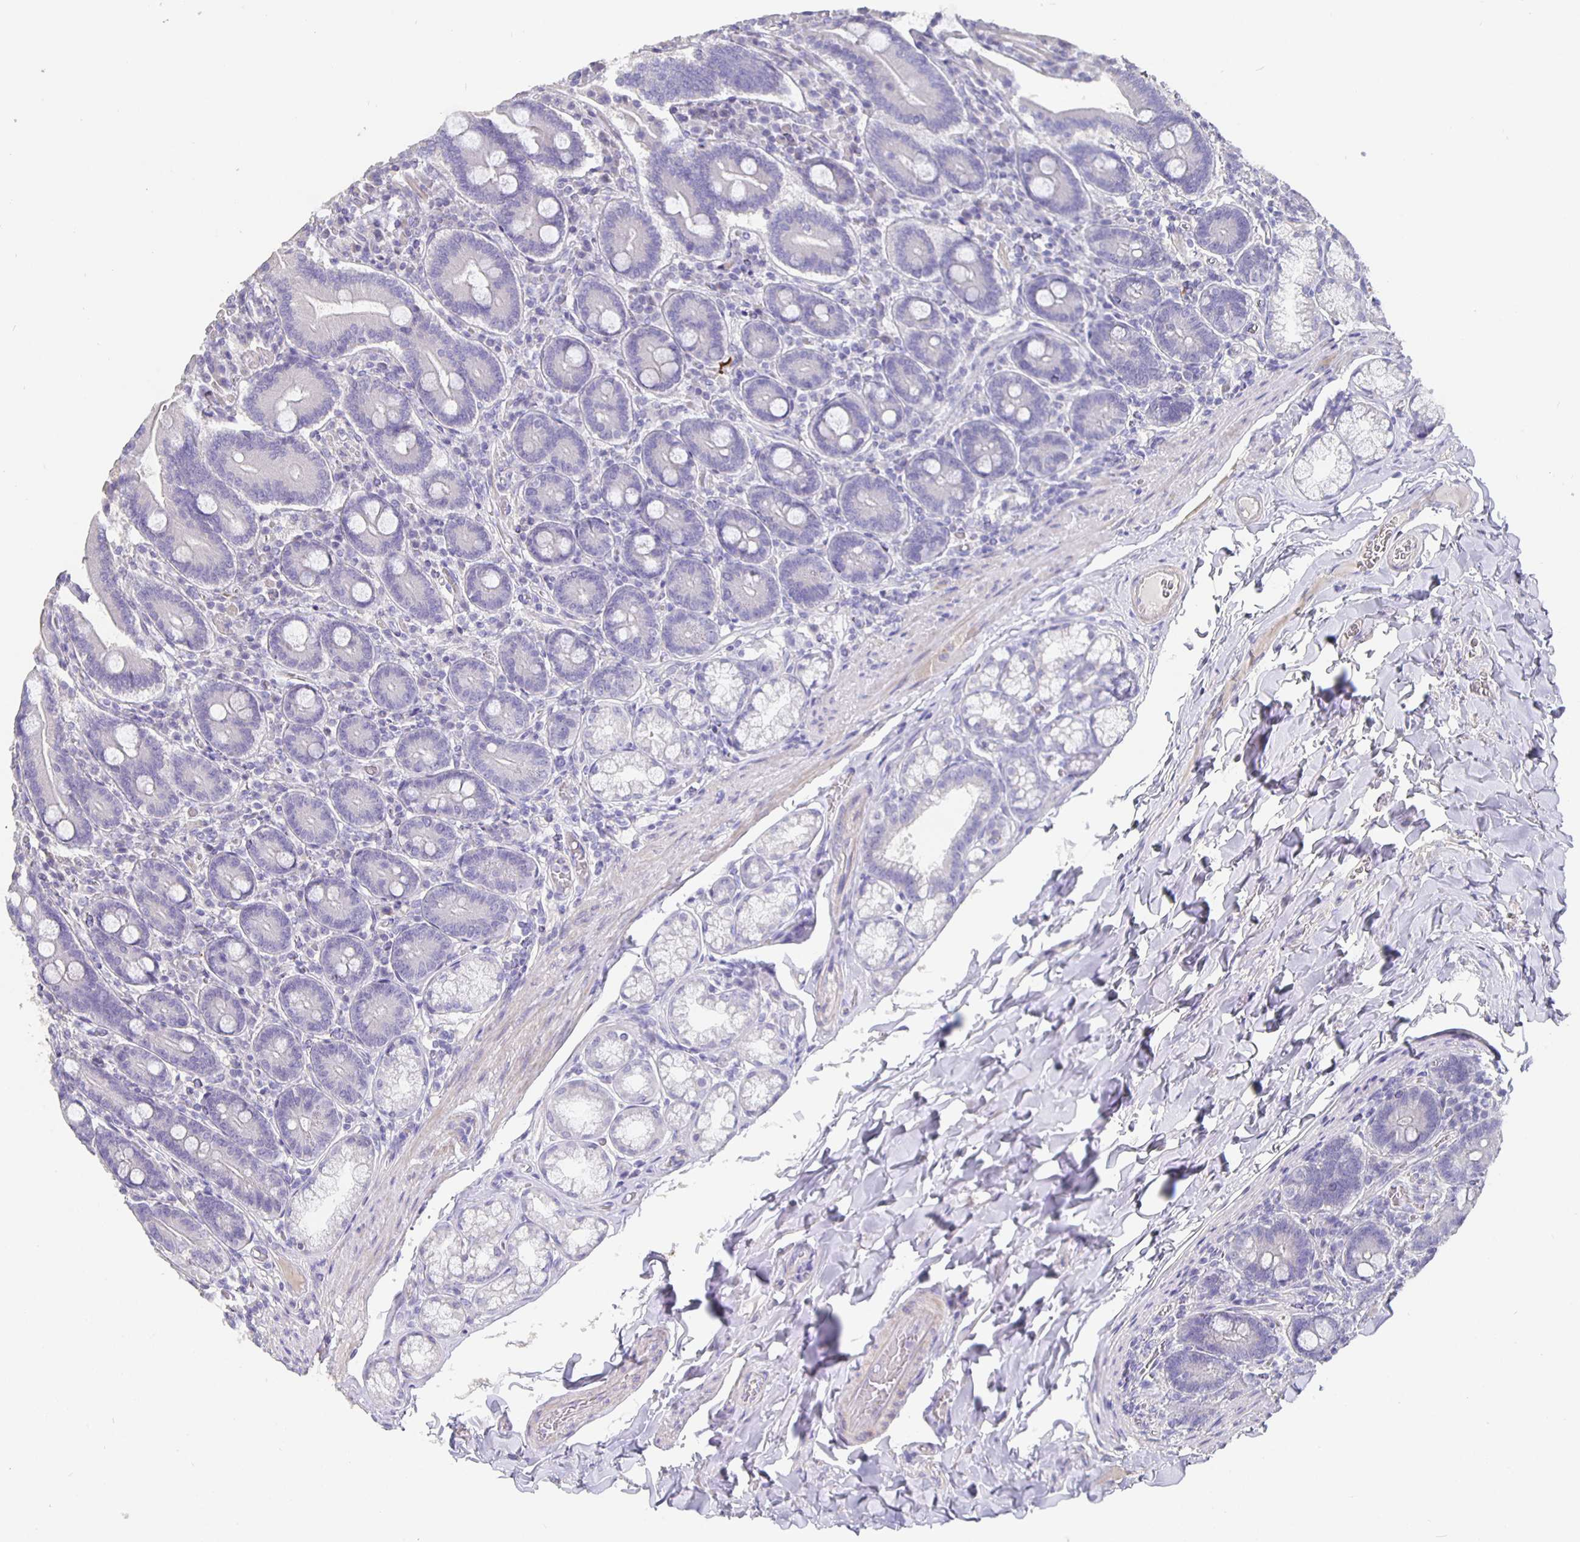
{"staining": {"intensity": "negative", "quantity": "none", "location": "none"}, "tissue": "duodenum", "cell_type": "Glandular cells", "image_type": "normal", "snomed": [{"axis": "morphology", "description": "Normal tissue, NOS"}, {"axis": "topography", "description": "Duodenum"}], "caption": "Duodenum stained for a protein using immunohistochemistry (IHC) demonstrates no staining glandular cells.", "gene": "CFAP74", "patient": {"sex": "female", "age": 62}}